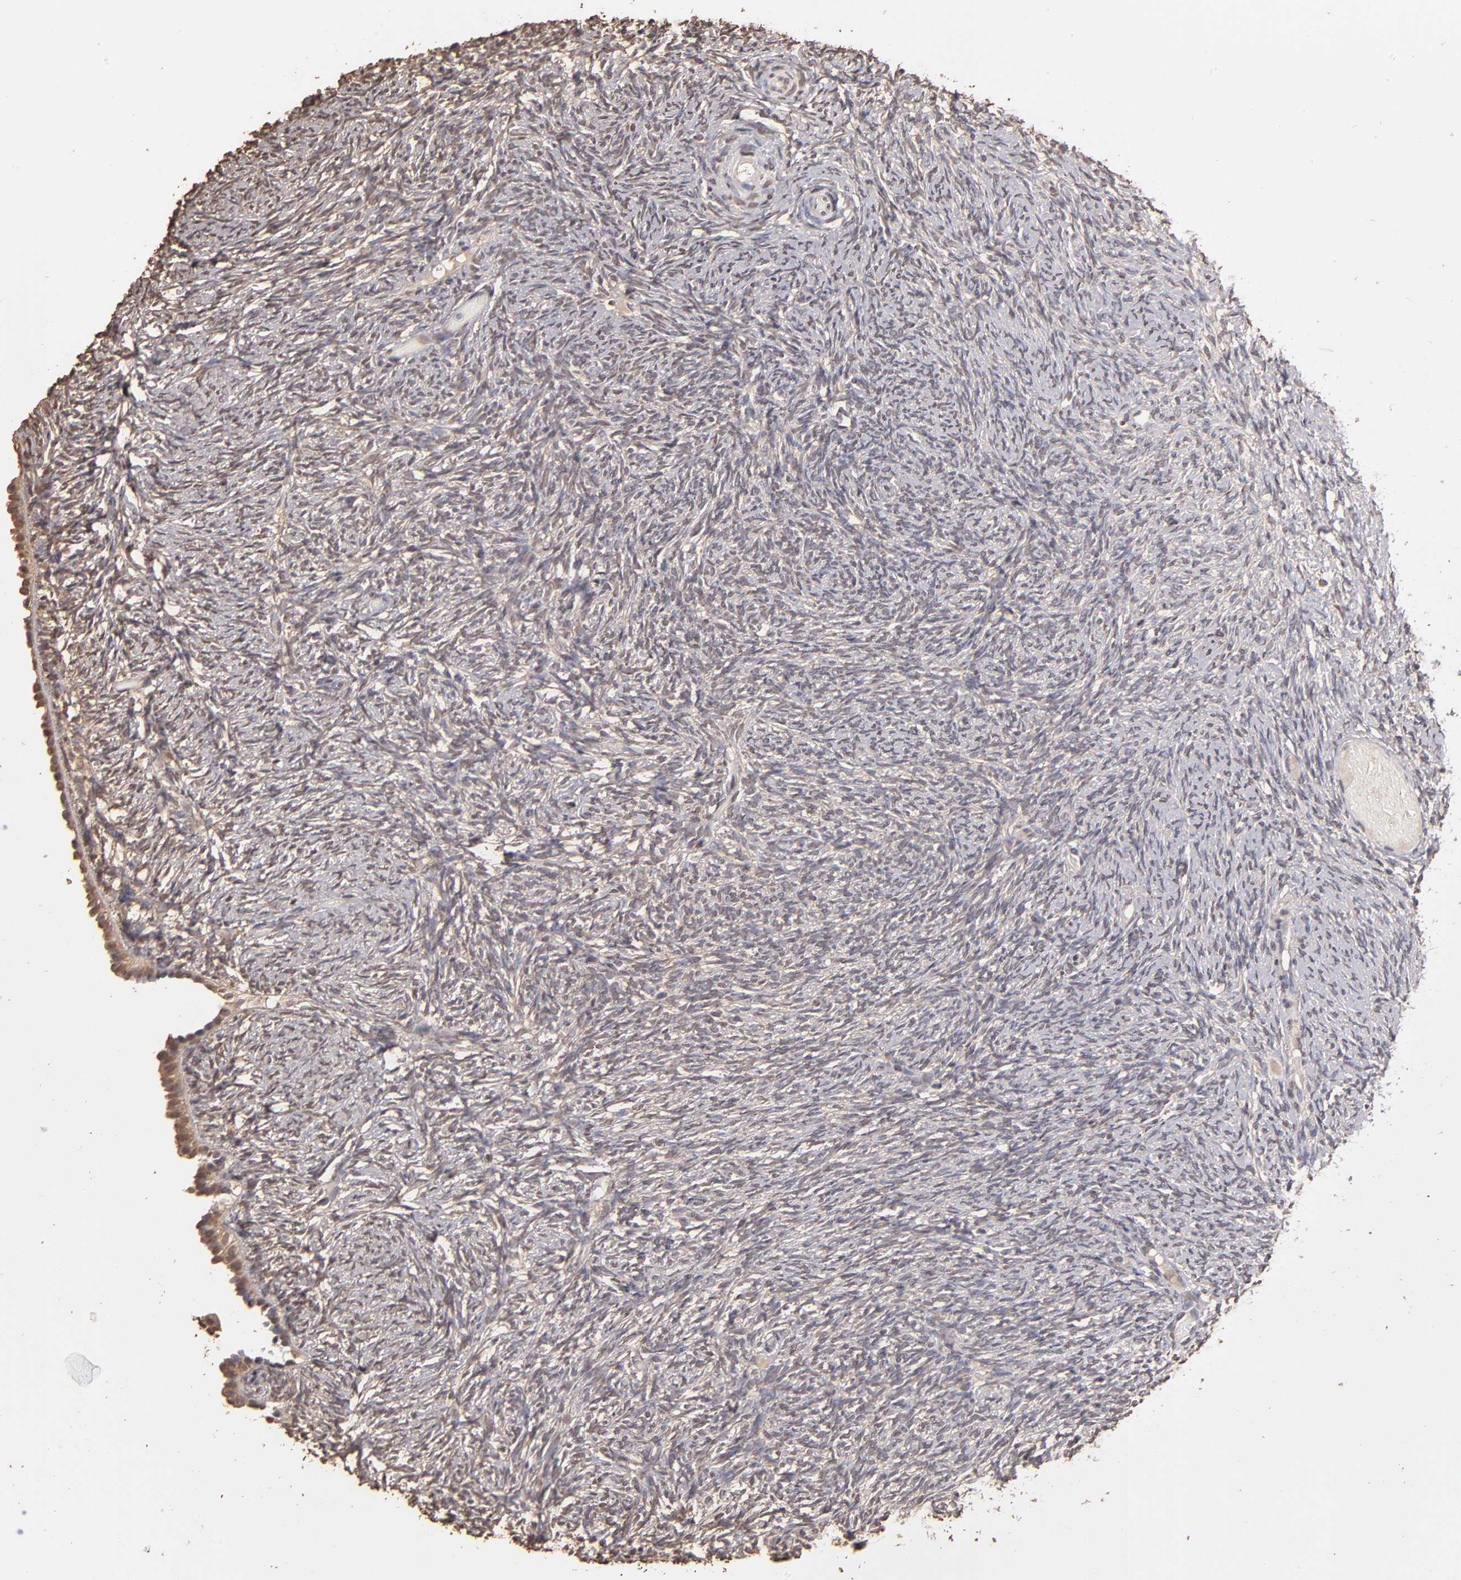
{"staining": {"intensity": "weak", "quantity": "25%-75%", "location": "cytoplasmic/membranous"}, "tissue": "ovary", "cell_type": "Follicle cells", "image_type": "normal", "snomed": [{"axis": "morphology", "description": "Normal tissue, NOS"}, {"axis": "topography", "description": "Ovary"}], "caption": "High-power microscopy captured an immunohistochemistry image of normal ovary, revealing weak cytoplasmic/membranous expression in approximately 25%-75% of follicle cells.", "gene": "OPHN1", "patient": {"sex": "female", "age": 60}}